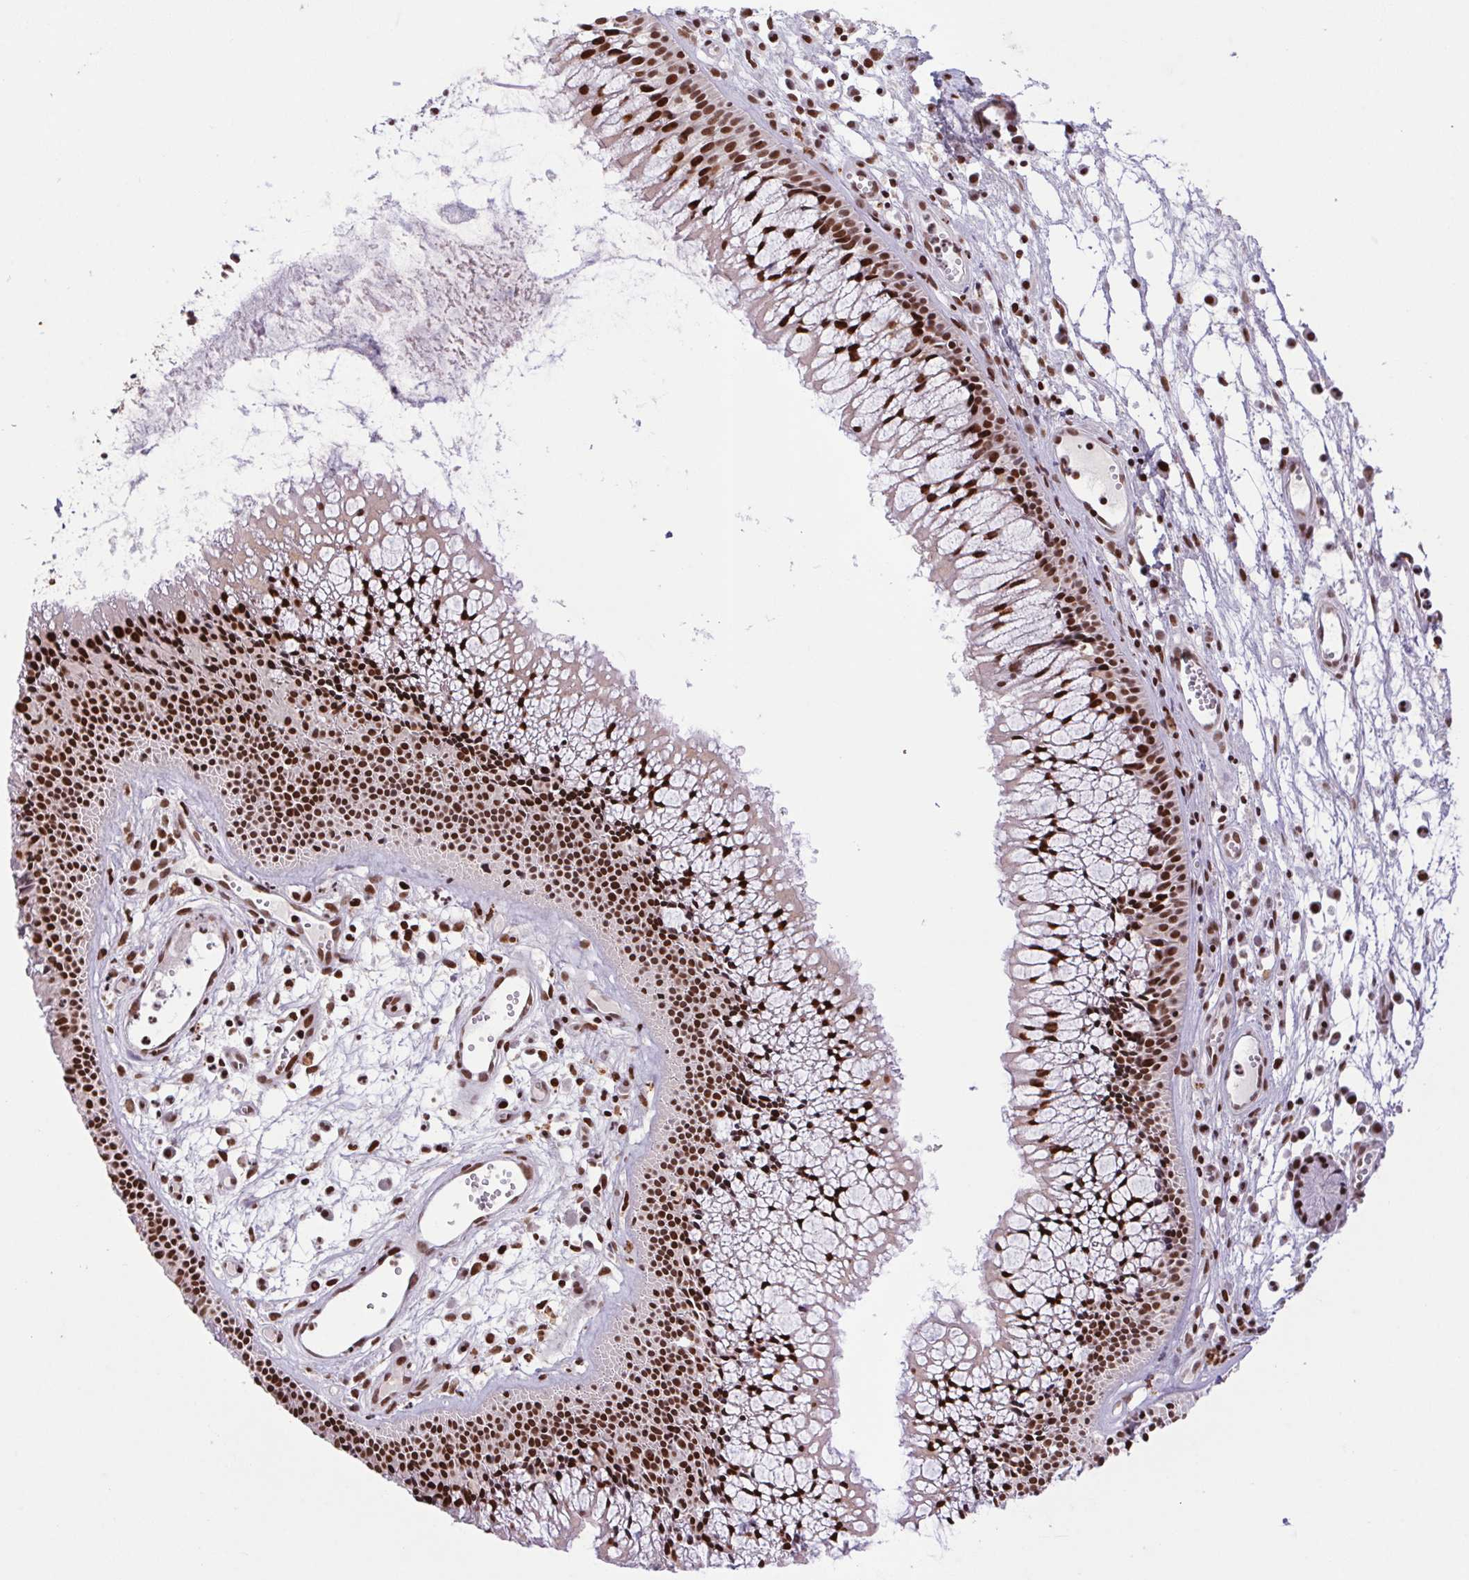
{"staining": {"intensity": "strong", "quantity": ">75%", "location": "nuclear"}, "tissue": "nasopharynx", "cell_type": "Respiratory epithelial cells", "image_type": "normal", "snomed": [{"axis": "morphology", "description": "Normal tissue, NOS"}, {"axis": "topography", "description": "Nasopharynx"}], "caption": "Approximately >75% of respiratory epithelial cells in benign human nasopharynx exhibit strong nuclear protein positivity as visualized by brown immunohistochemical staining.", "gene": "LDLRAD4", "patient": {"sex": "male", "age": 31}}